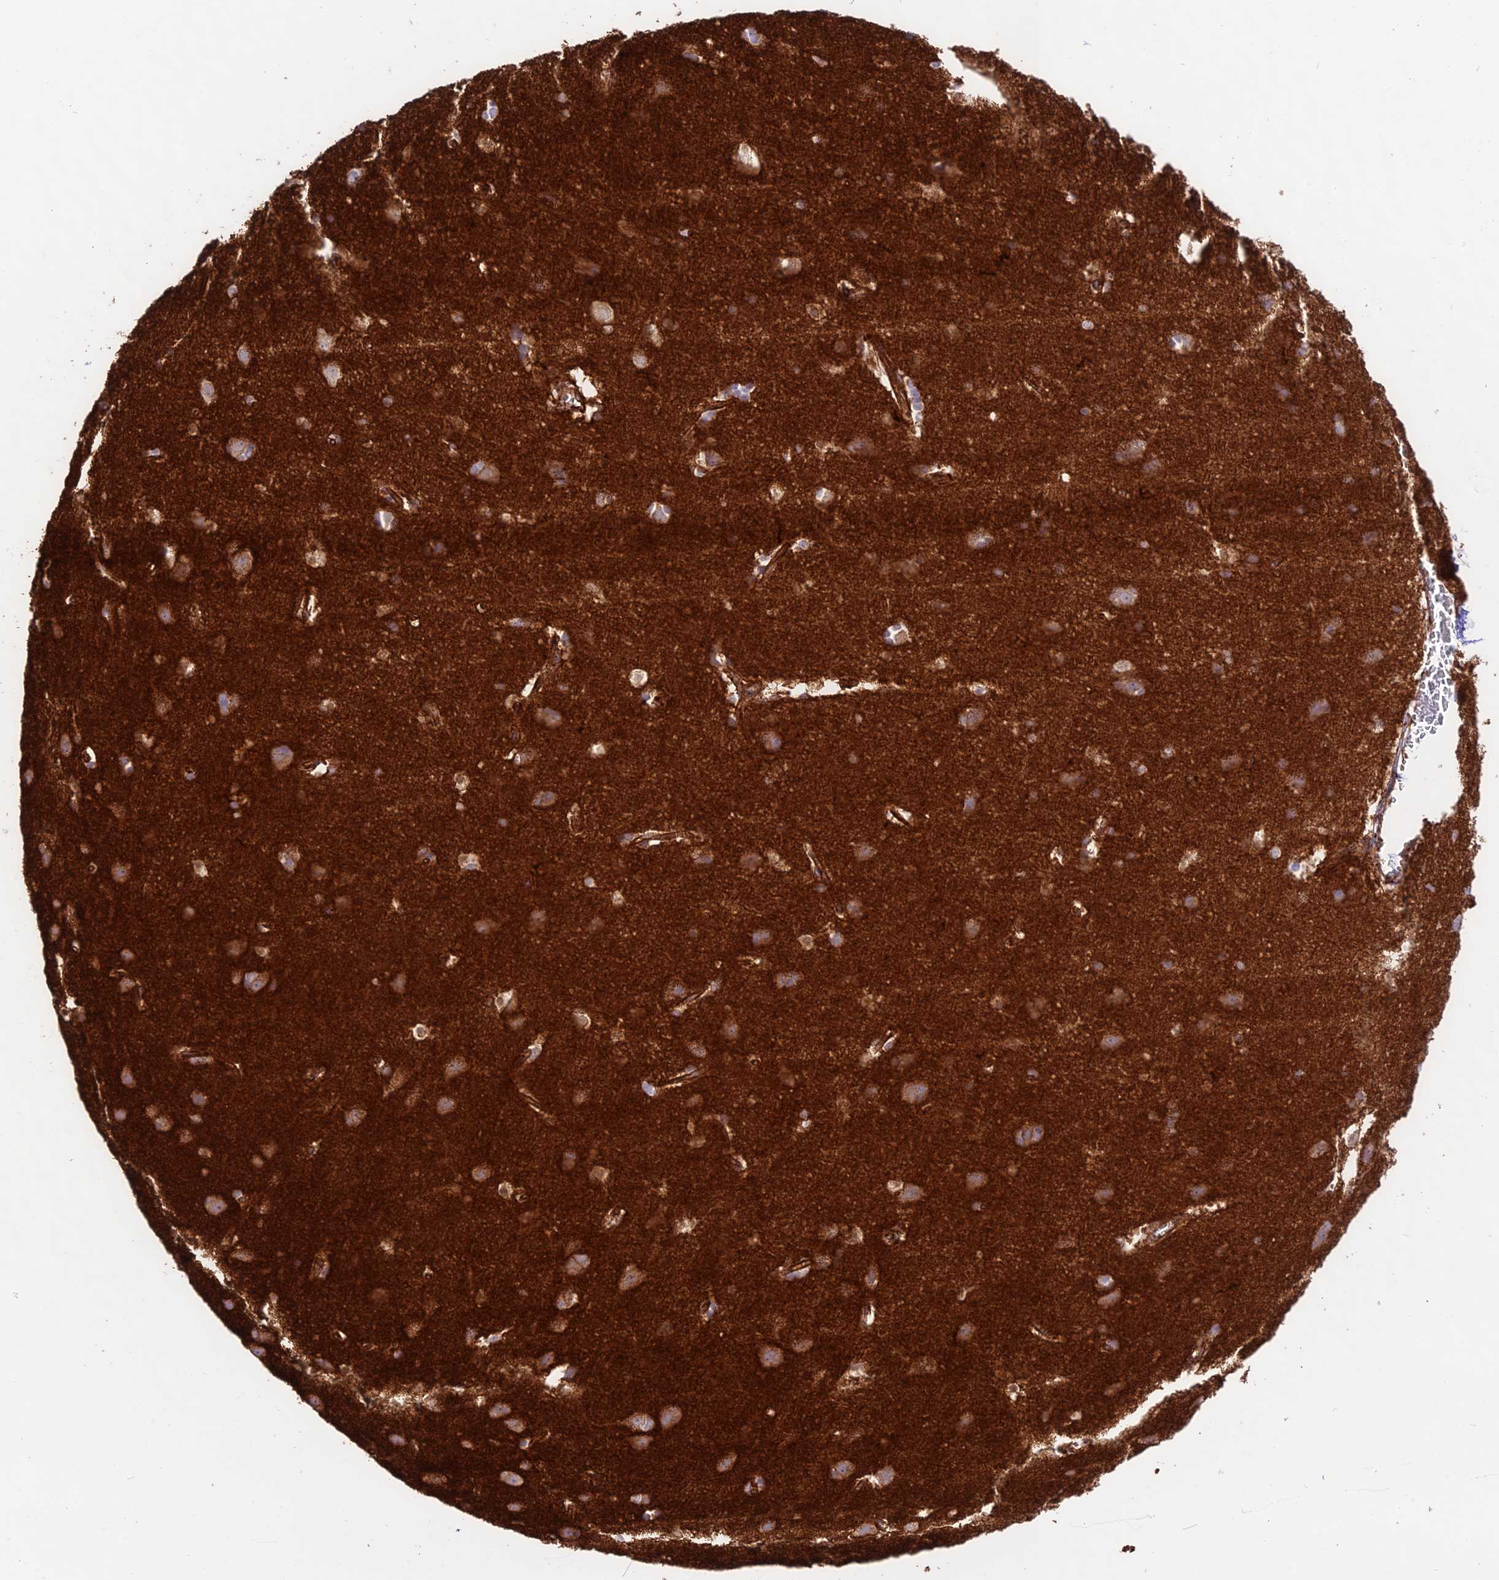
{"staining": {"intensity": "moderate", "quantity": ">75%", "location": "cytoplasmic/membranous"}, "tissue": "cerebral cortex", "cell_type": "Endothelial cells", "image_type": "normal", "snomed": [{"axis": "morphology", "description": "Normal tissue, NOS"}, {"axis": "topography", "description": "Cerebral cortex"}], "caption": "Benign cerebral cortex displays moderate cytoplasmic/membranous staining in about >75% of endothelial cells, visualized by immunohistochemistry.", "gene": "YPEL5", "patient": {"sex": "male", "age": 54}}